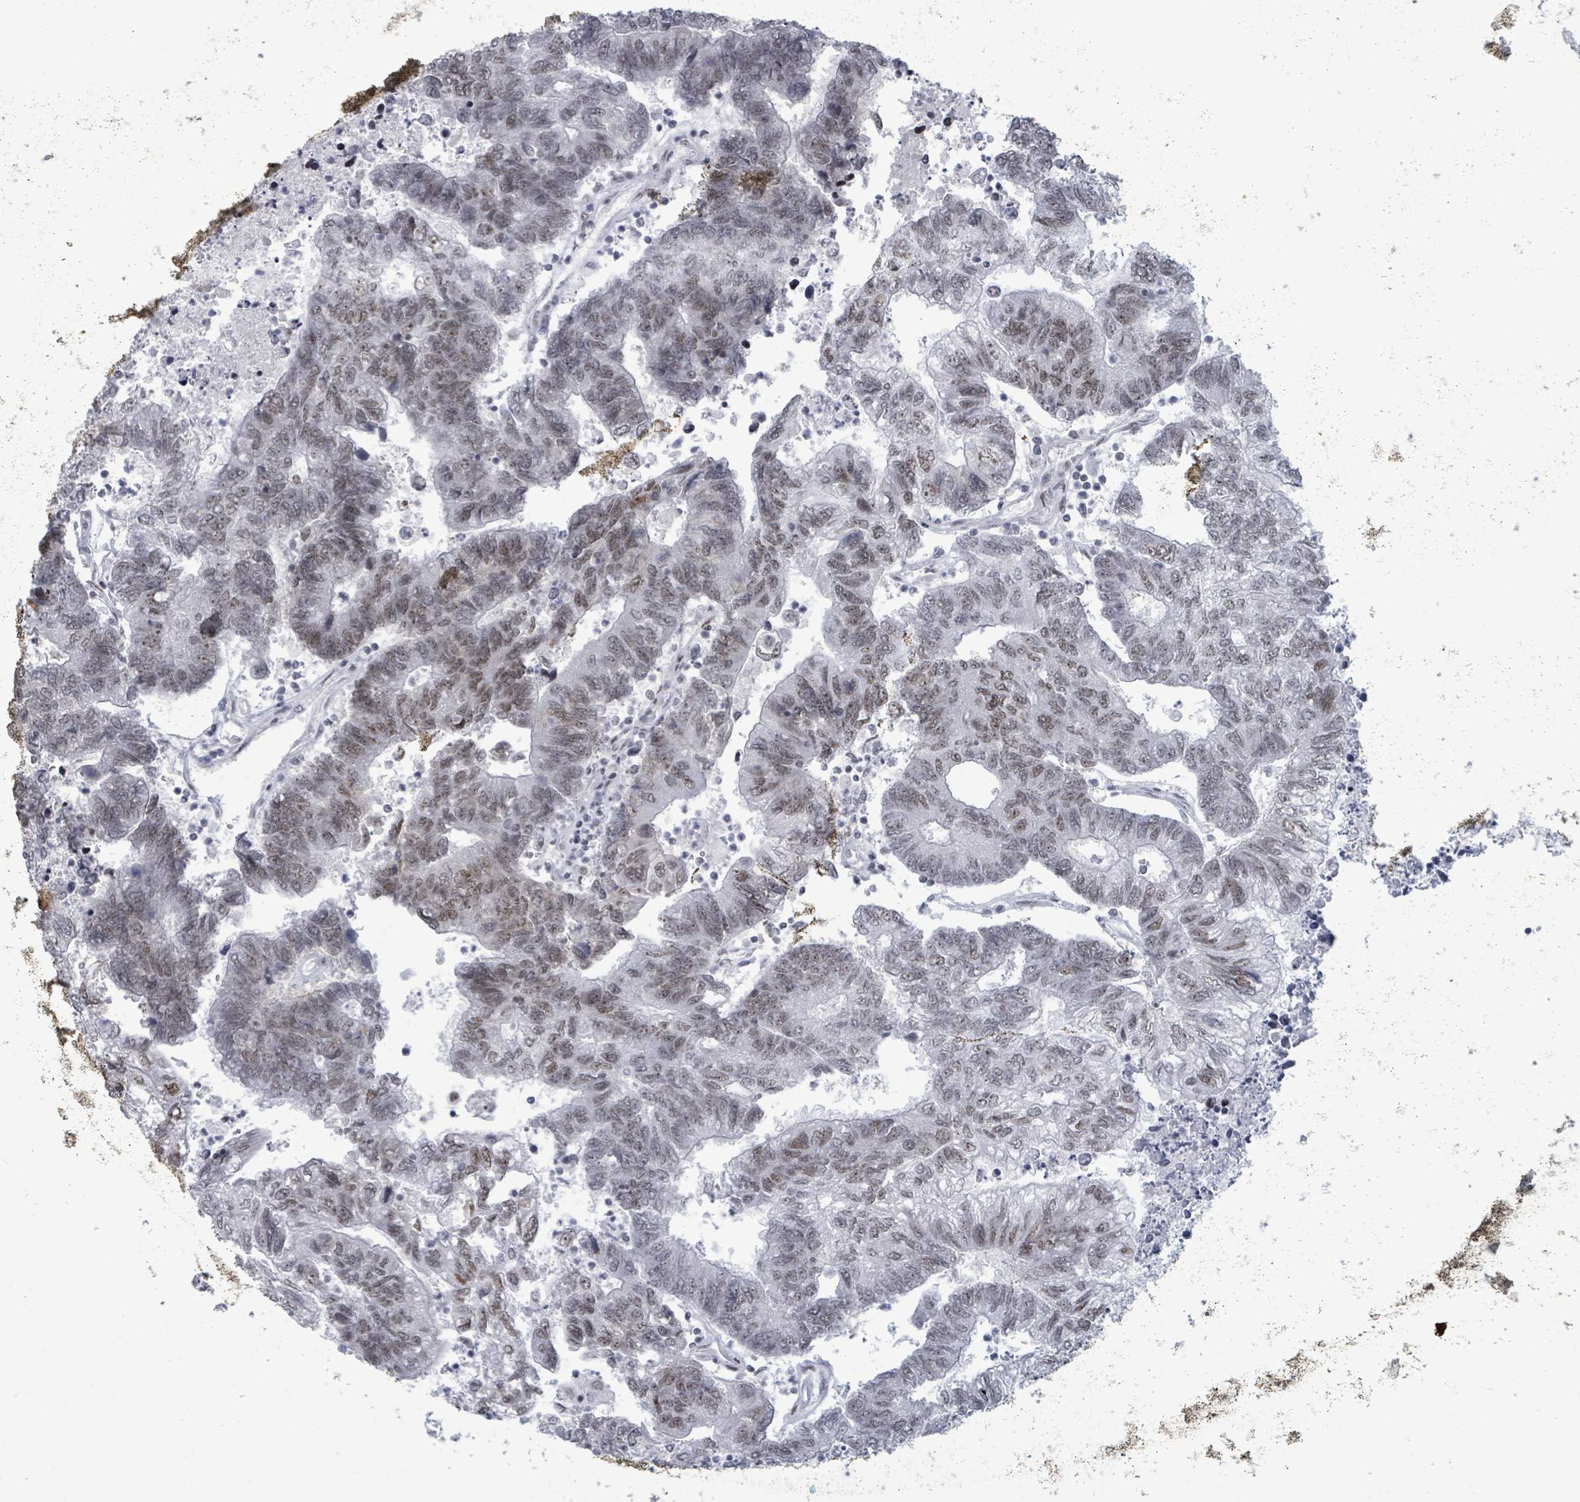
{"staining": {"intensity": "weak", "quantity": "25%-75%", "location": "nuclear"}, "tissue": "colorectal cancer", "cell_type": "Tumor cells", "image_type": "cancer", "snomed": [{"axis": "morphology", "description": "Adenocarcinoma, NOS"}, {"axis": "topography", "description": "Colon"}], "caption": "IHC photomicrograph of adenocarcinoma (colorectal) stained for a protein (brown), which demonstrates low levels of weak nuclear expression in about 25%-75% of tumor cells.", "gene": "ERCC5", "patient": {"sex": "female", "age": 48}}